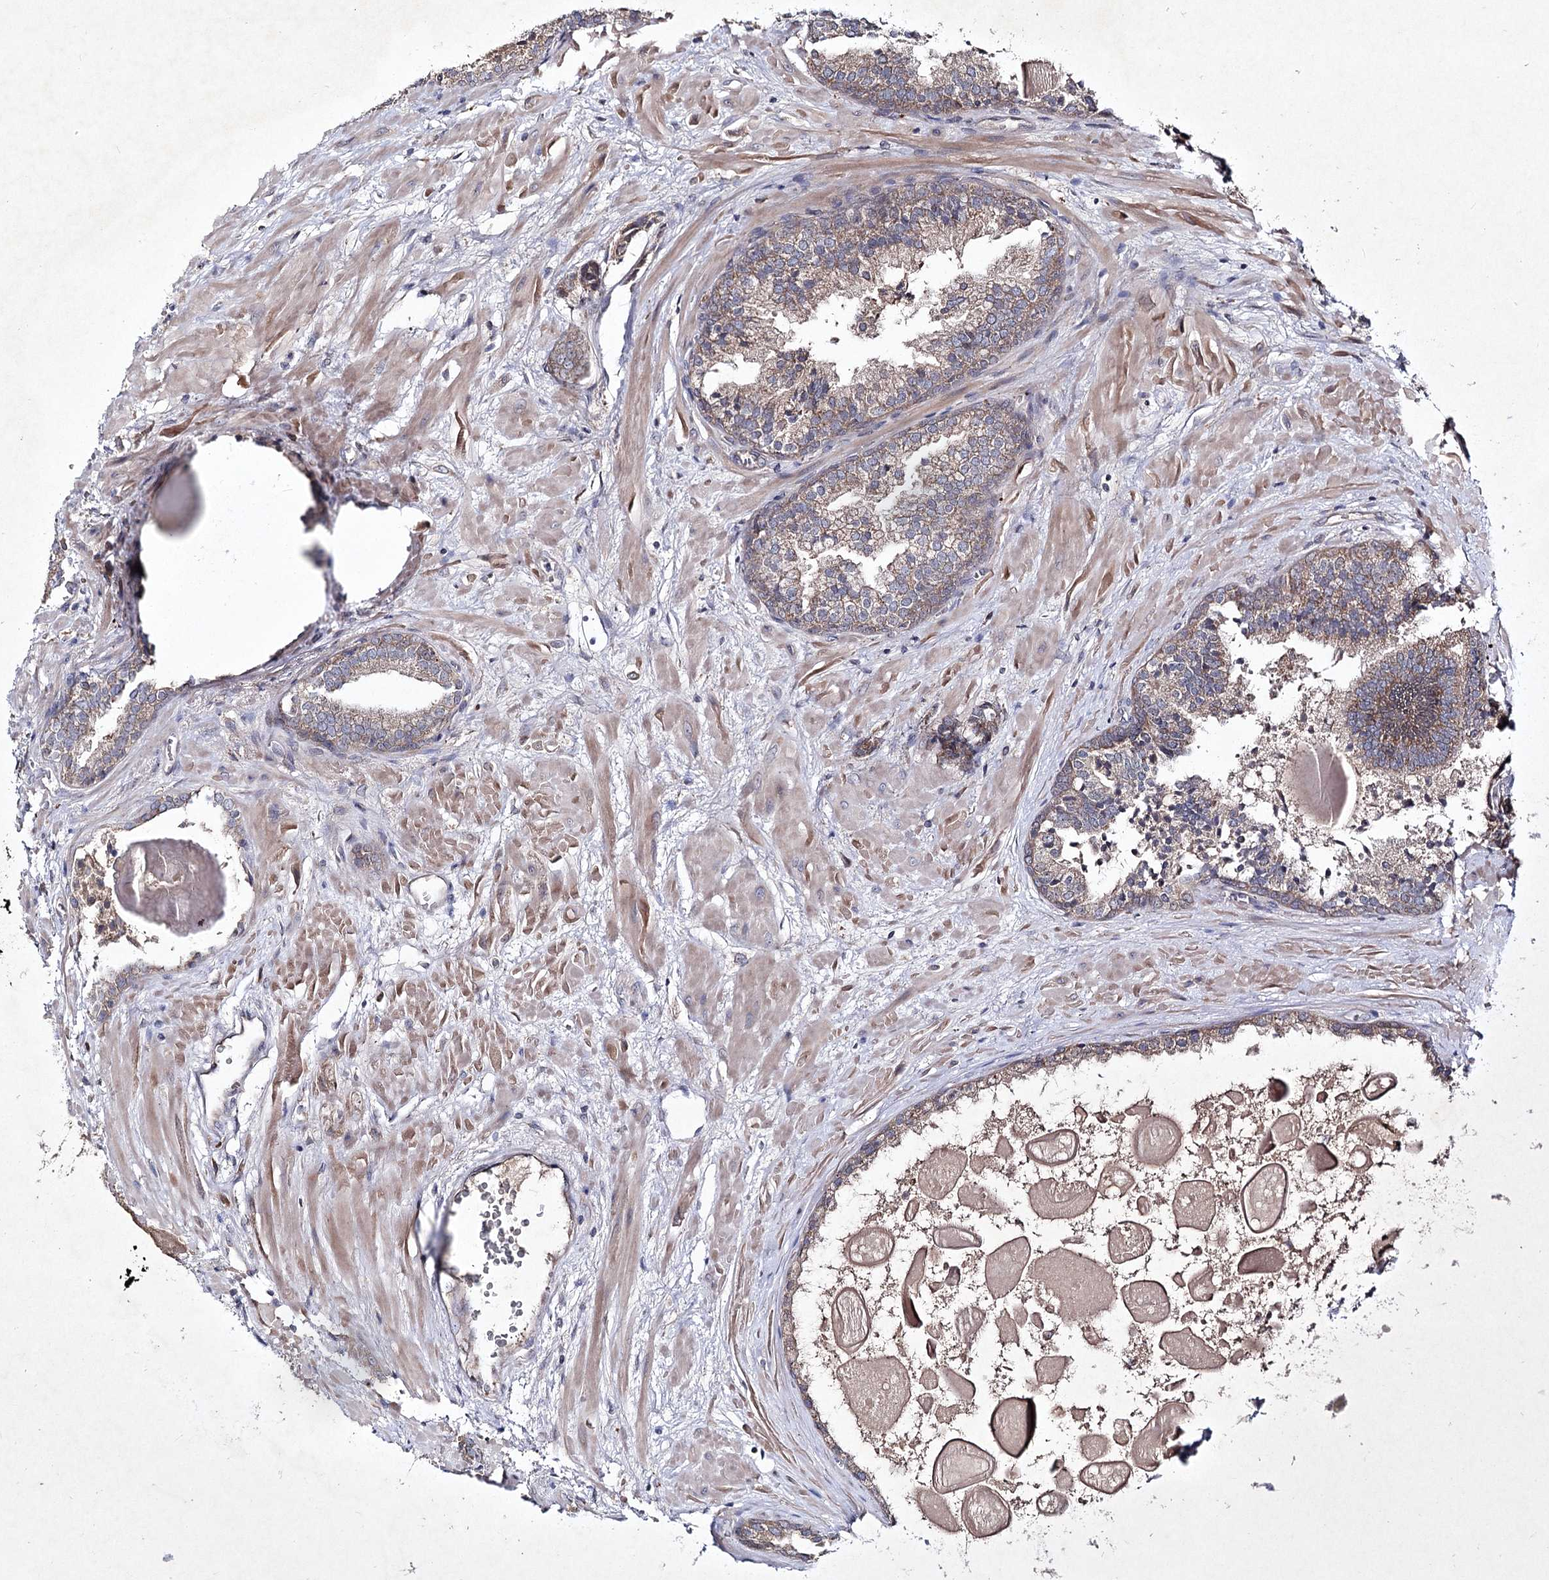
{"staining": {"intensity": "weak", "quantity": ">75%", "location": "cytoplasmic/membranous"}, "tissue": "prostate cancer", "cell_type": "Tumor cells", "image_type": "cancer", "snomed": [{"axis": "morphology", "description": "Adenocarcinoma, High grade"}, {"axis": "topography", "description": "Prostate"}], "caption": "Protein staining exhibits weak cytoplasmic/membranous expression in about >75% of tumor cells in prostate cancer.", "gene": "PYROXD2", "patient": {"sex": "male", "age": 57}}